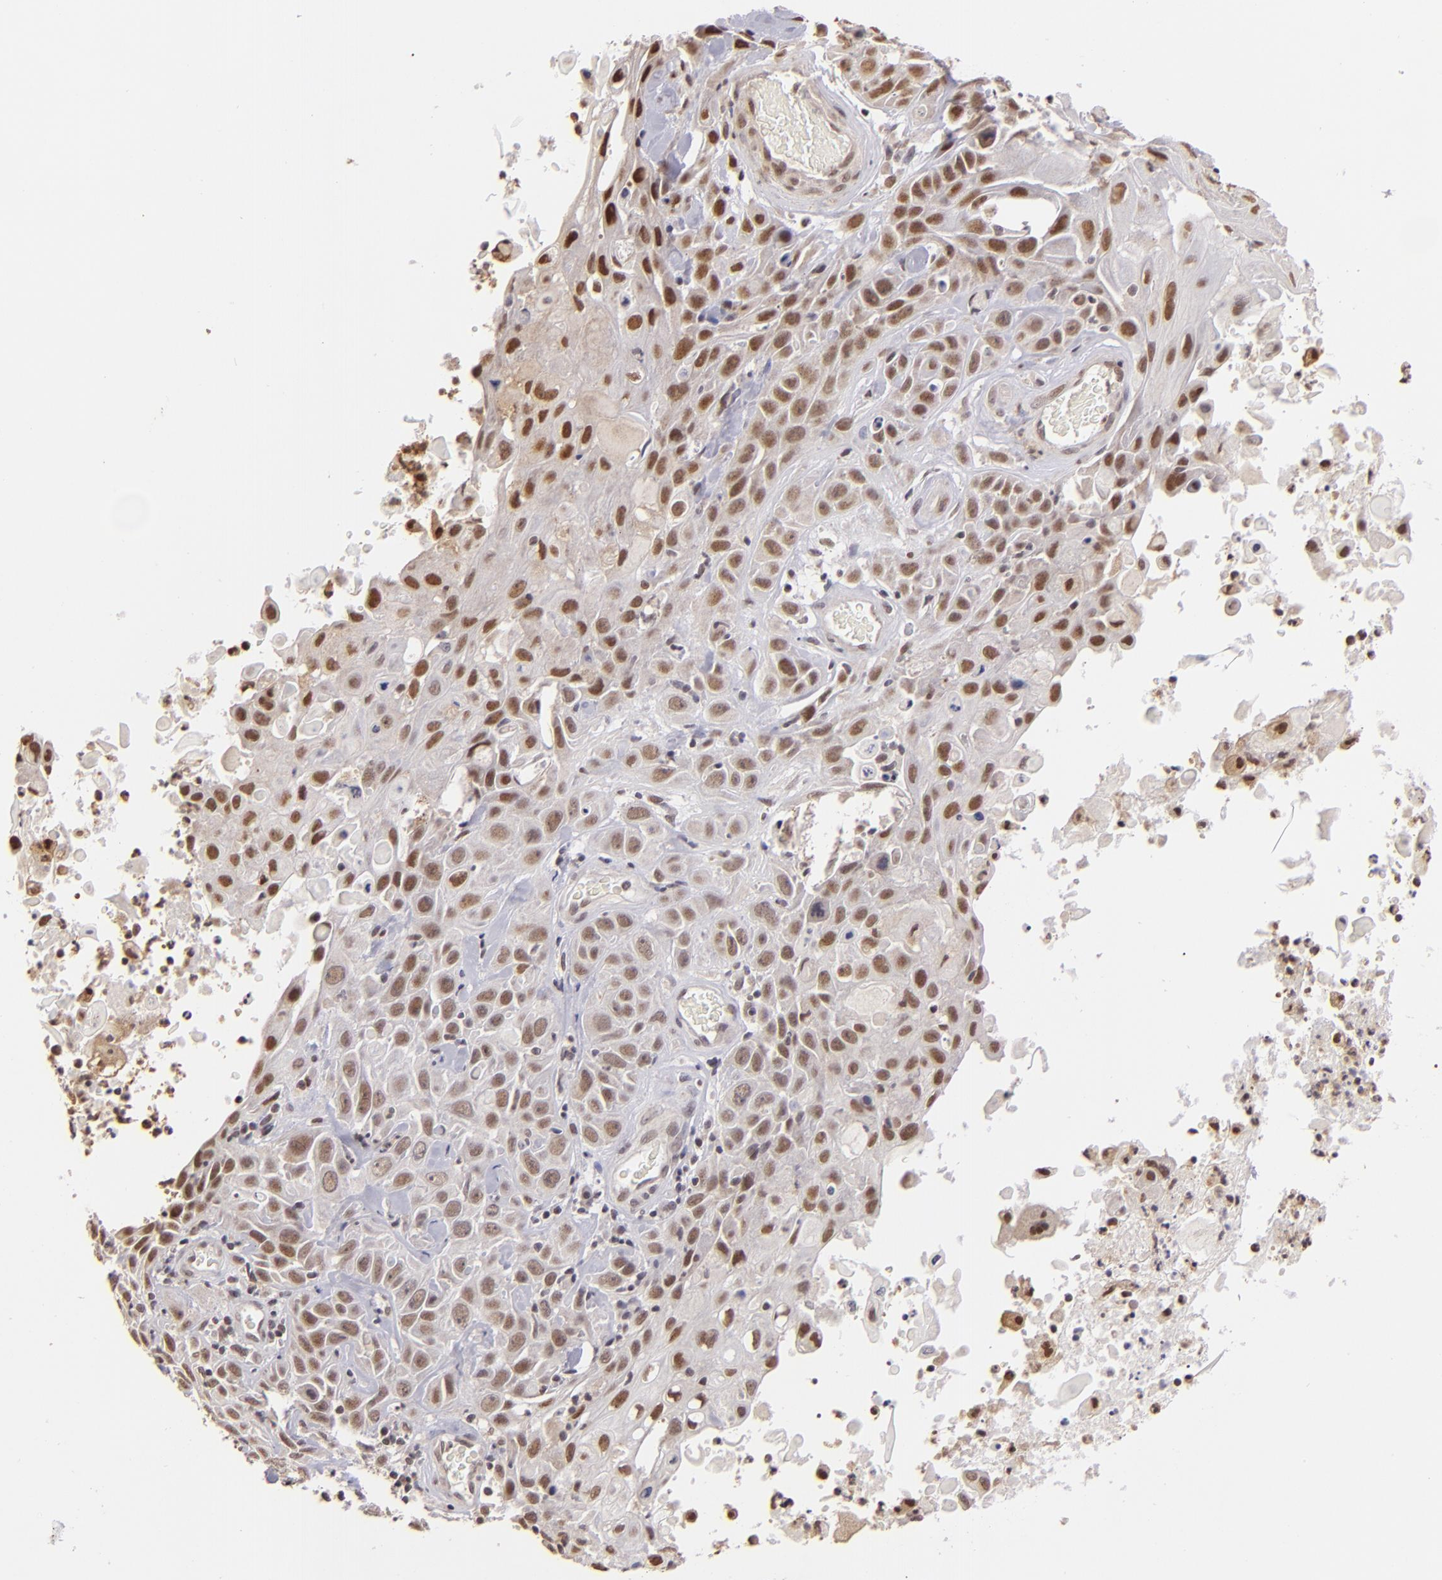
{"staining": {"intensity": "moderate", "quantity": ">75%", "location": "nuclear"}, "tissue": "skin cancer", "cell_type": "Tumor cells", "image_type": "cancer", "snomed": [{"axis": "morphology", "description": "Squamous cell carcinoma, NOS"}, {"axis": "topography", "description": "Skin"}], "caption": "DAB (3,3'-diaminobenzidine) immunohistochemical staining of skin cancer shows moderate nuclear protein expression in approximately >75% of tumor cells.", "gene": "RARB", "patient": {"sex": "male", "age": 84}}